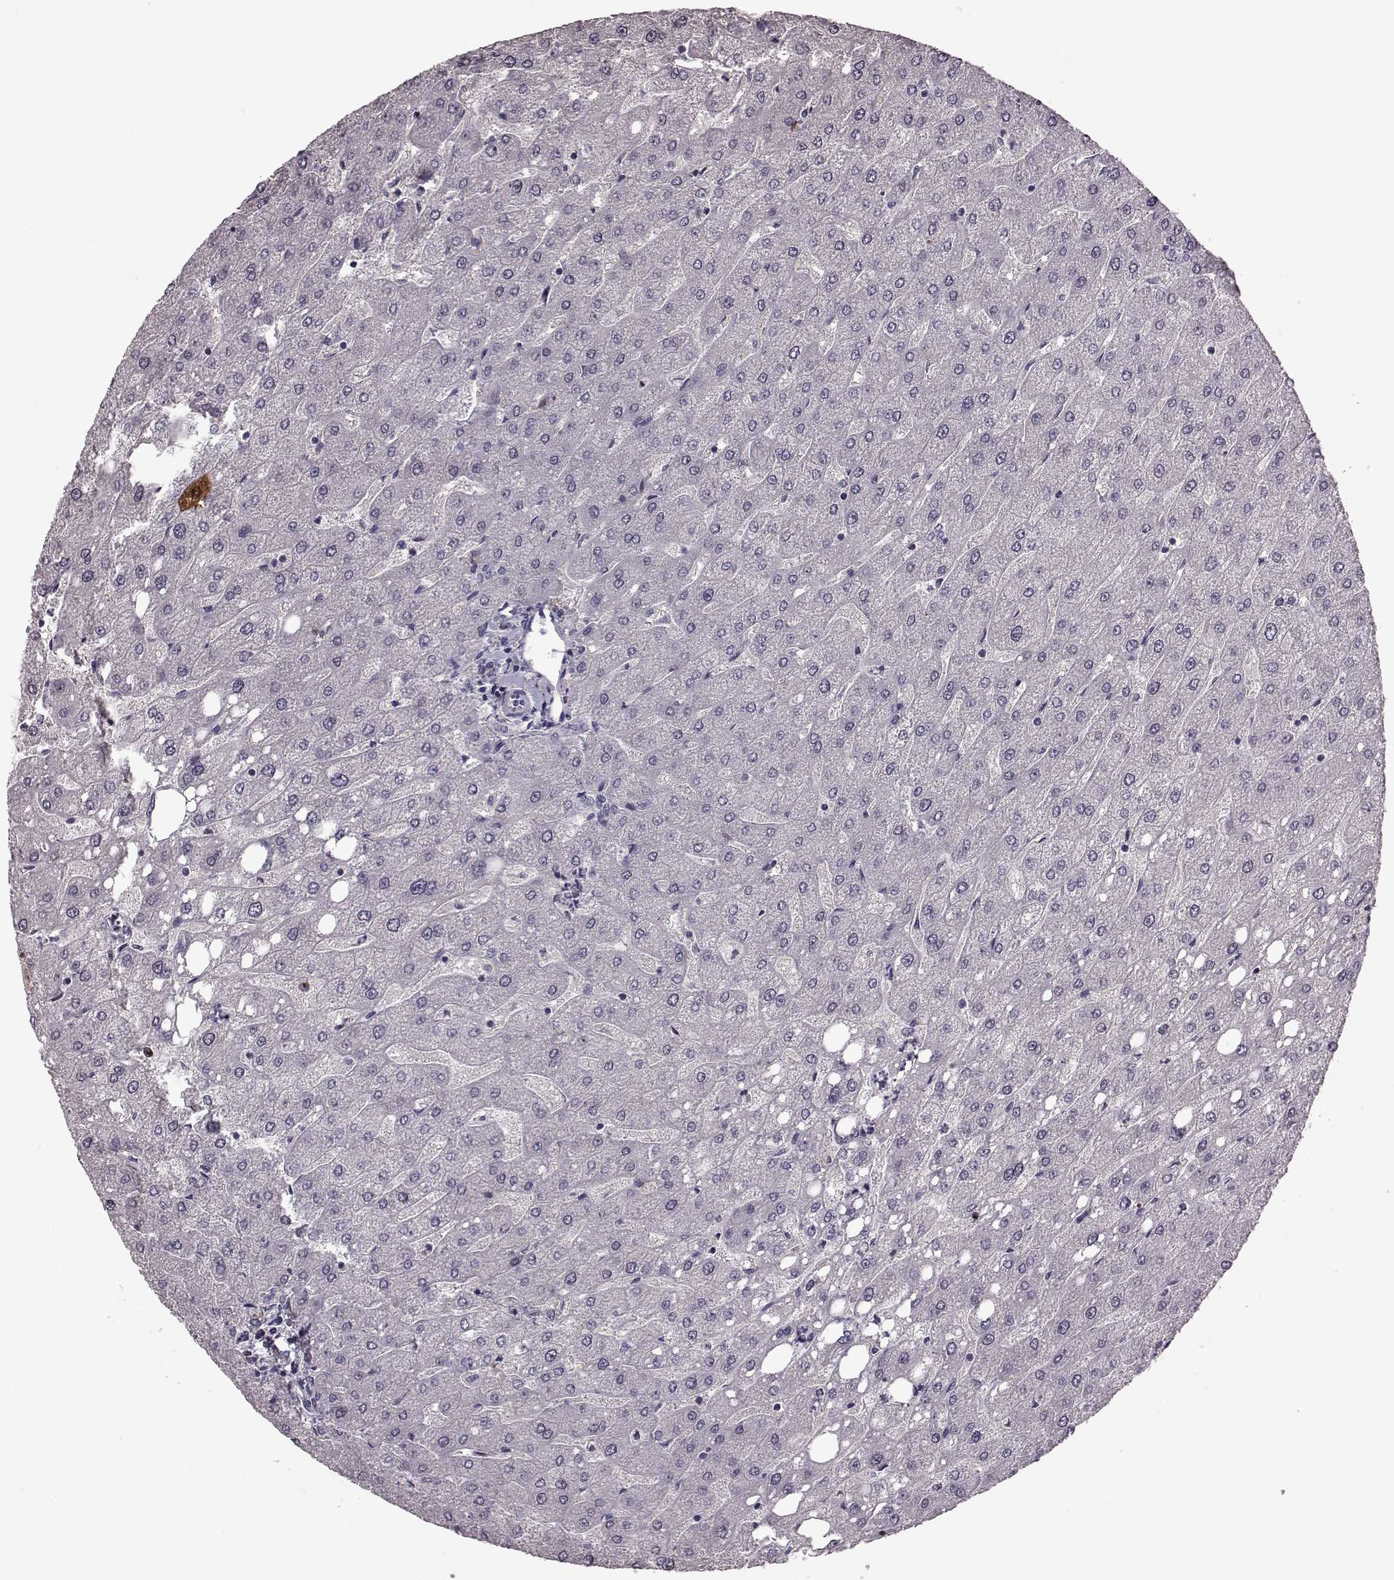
{"staining": {"intensity": "negative", "quantity": "none", "location": "none"}, "tissue": "liver", "cell_type": "Cholangiocytes", "image_type": "normal", "snomed": [{"axis": "morphology", "description": "Normal tissue, NOS"}, {"axis": "topography", "description": "Liver"}], "caption": "Liver stained for a protein using immunohistochemistry demonstrates no staining cholangiocytes.", "gene": "SNTG1", "patient": {"sex": "male", "age": 67}}